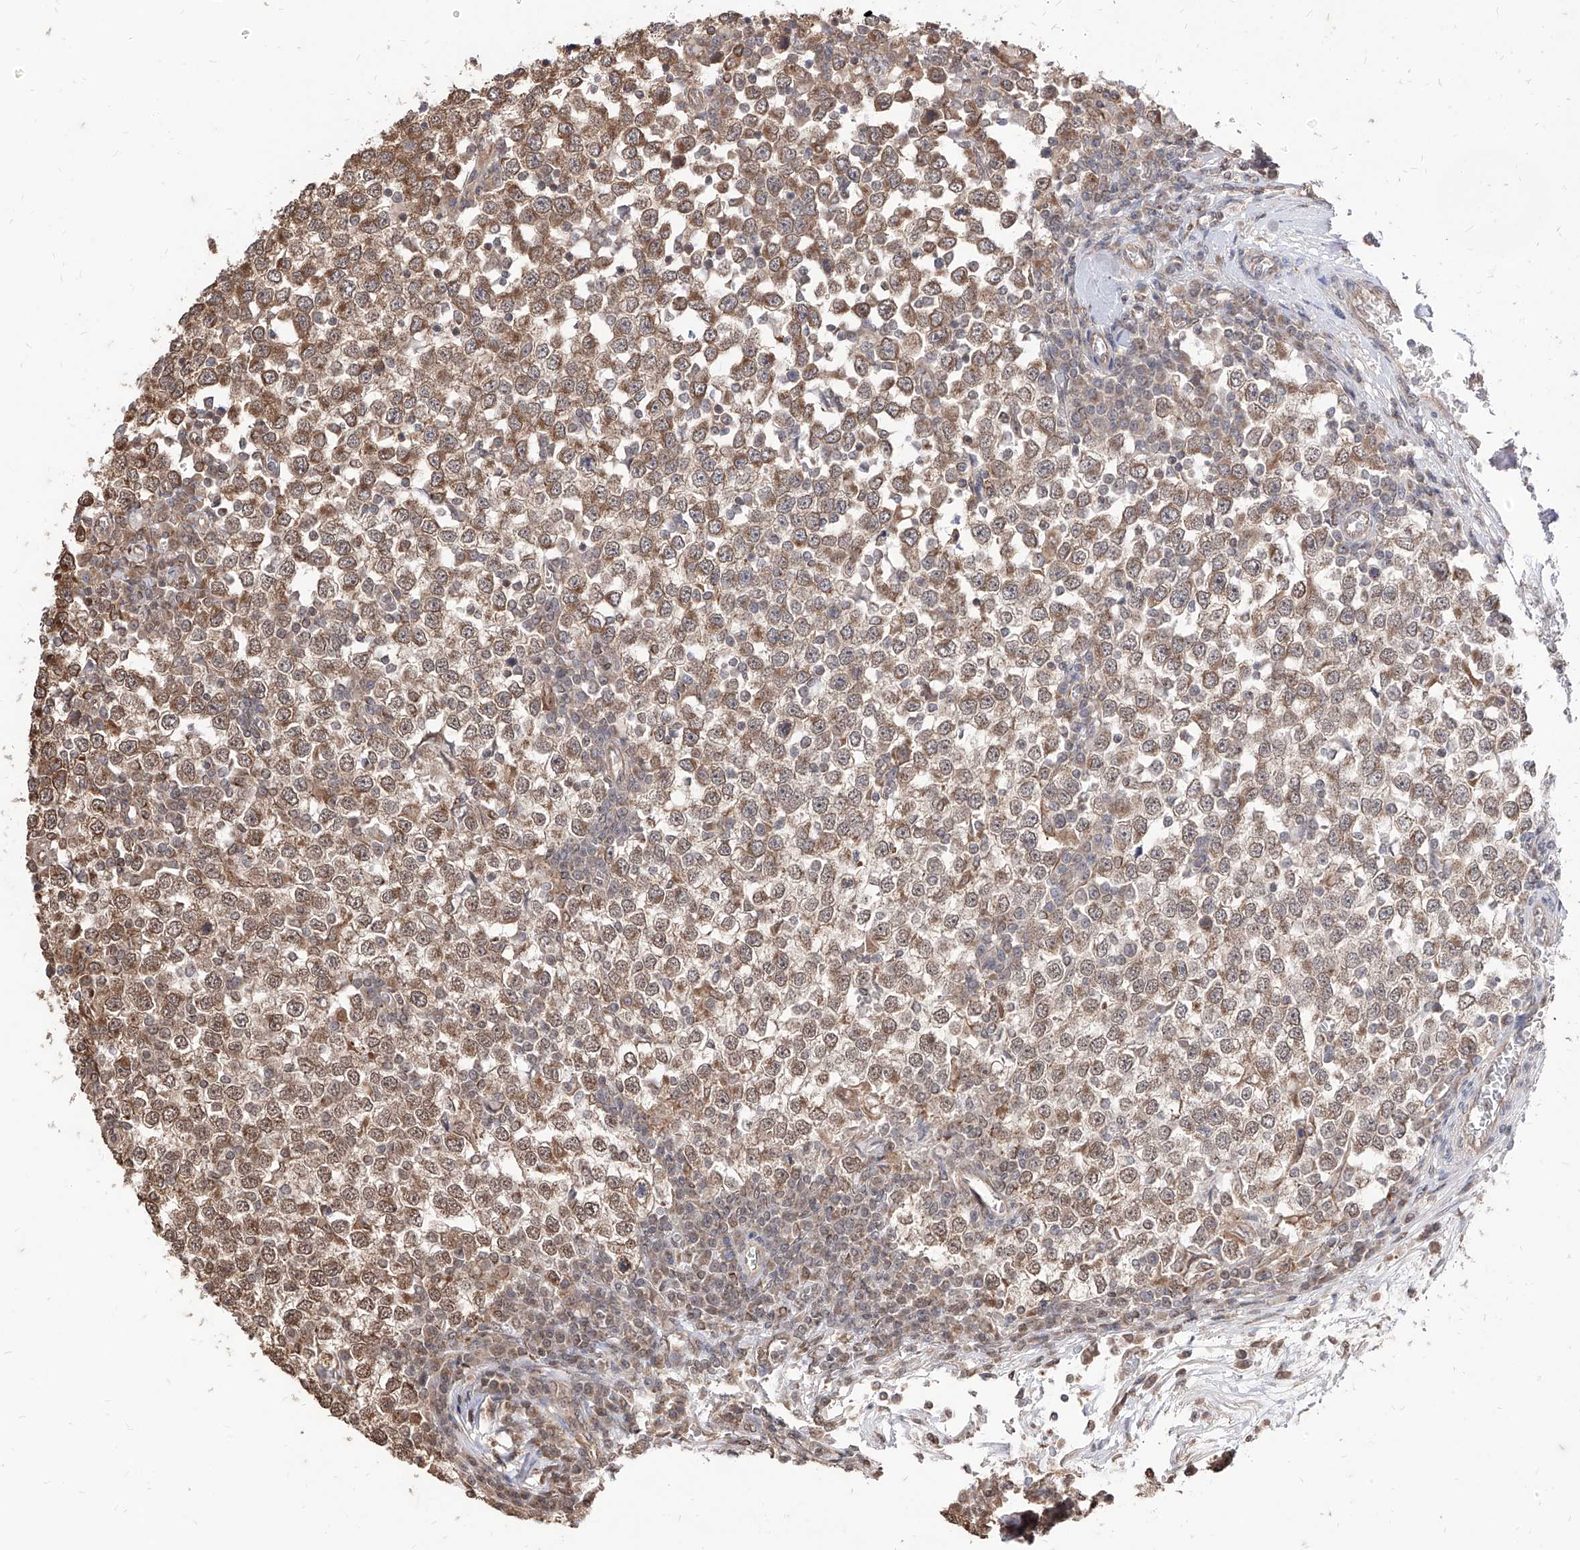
{"staining": {"intensity": "moderate", "quantity": ">75%", "location": "cytoplasmic/membranous"}, "tissue": "testis cancer", "cell_type": "Tumor cells", "image_type": "cancer", "snomed": [{"axis": "morphology", "description": "Seminoma, NOS"}, {"axis": "topography", "description": "Testis"}], "caption": "Moderate cytoplasmic/membranous protein expression is identified in approximately >75% of tumor cells in testis seminoma. Ihc stains the protein of interest in brown and the nuclei are stained blue.", "gene": "C8orf82", "patient": {"sex": "male", "age": 65}}